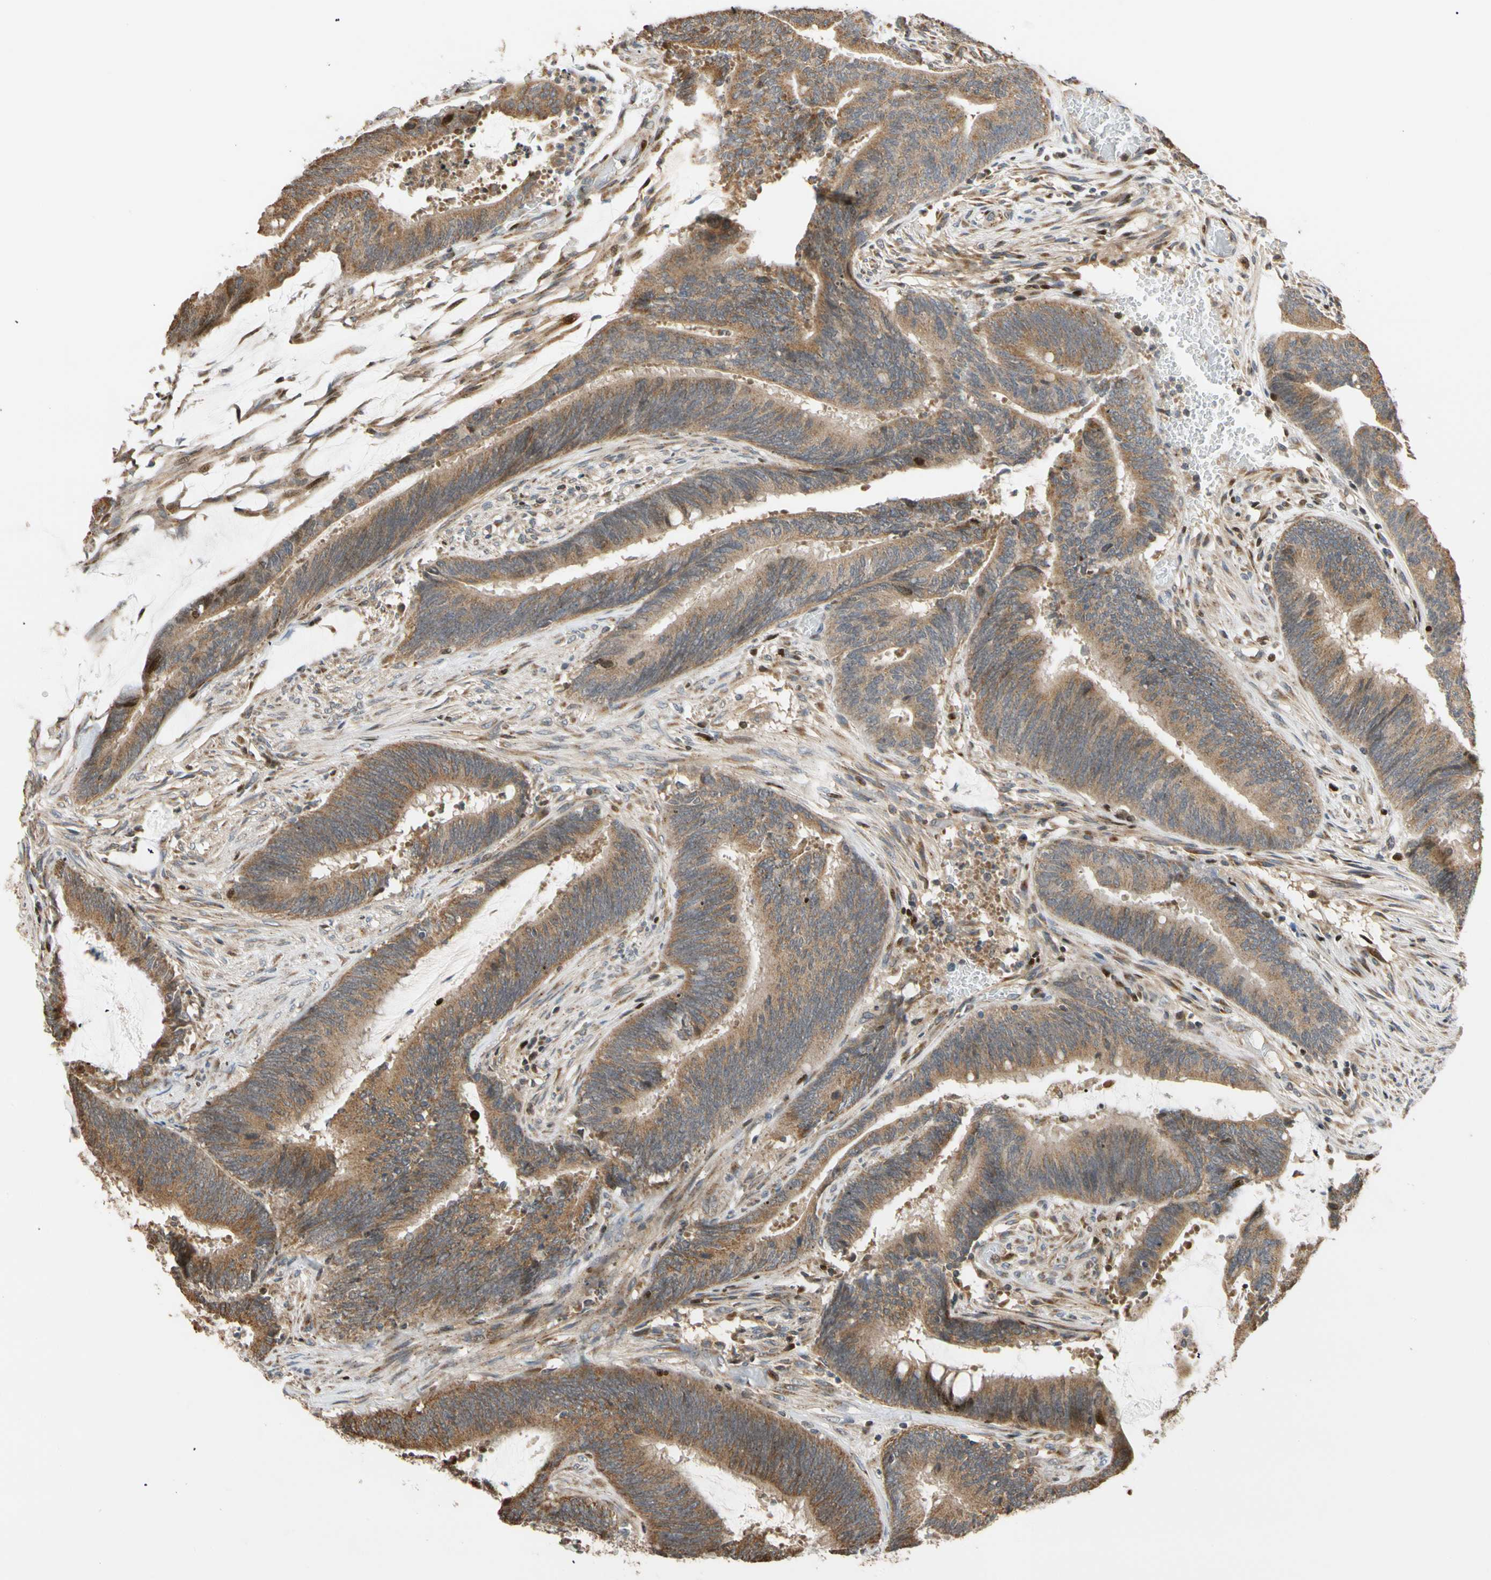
{"staining": {"intensity": "moderate", "quantity": ">75%", "location": "cytoplasmic/membranous"}, "tissue": "colorectal cancer", "cell_type": "Tumor cells", "image_type": "cancer", "snomed": [{"axis": "morphology", "description": "Adenocarcinoma, NOS"}, {"axis": "topography", "description": "Rectum"}], "caption": "About >75% of tumor cells in human adenocarcinoma (colorectal) demonstrate moderate cytoplasmic/membranous protein expression as visualized by brown immunohistochemical staining.", "gene": "IP6K2", "patient": {"sex": "female", "age": 66}}